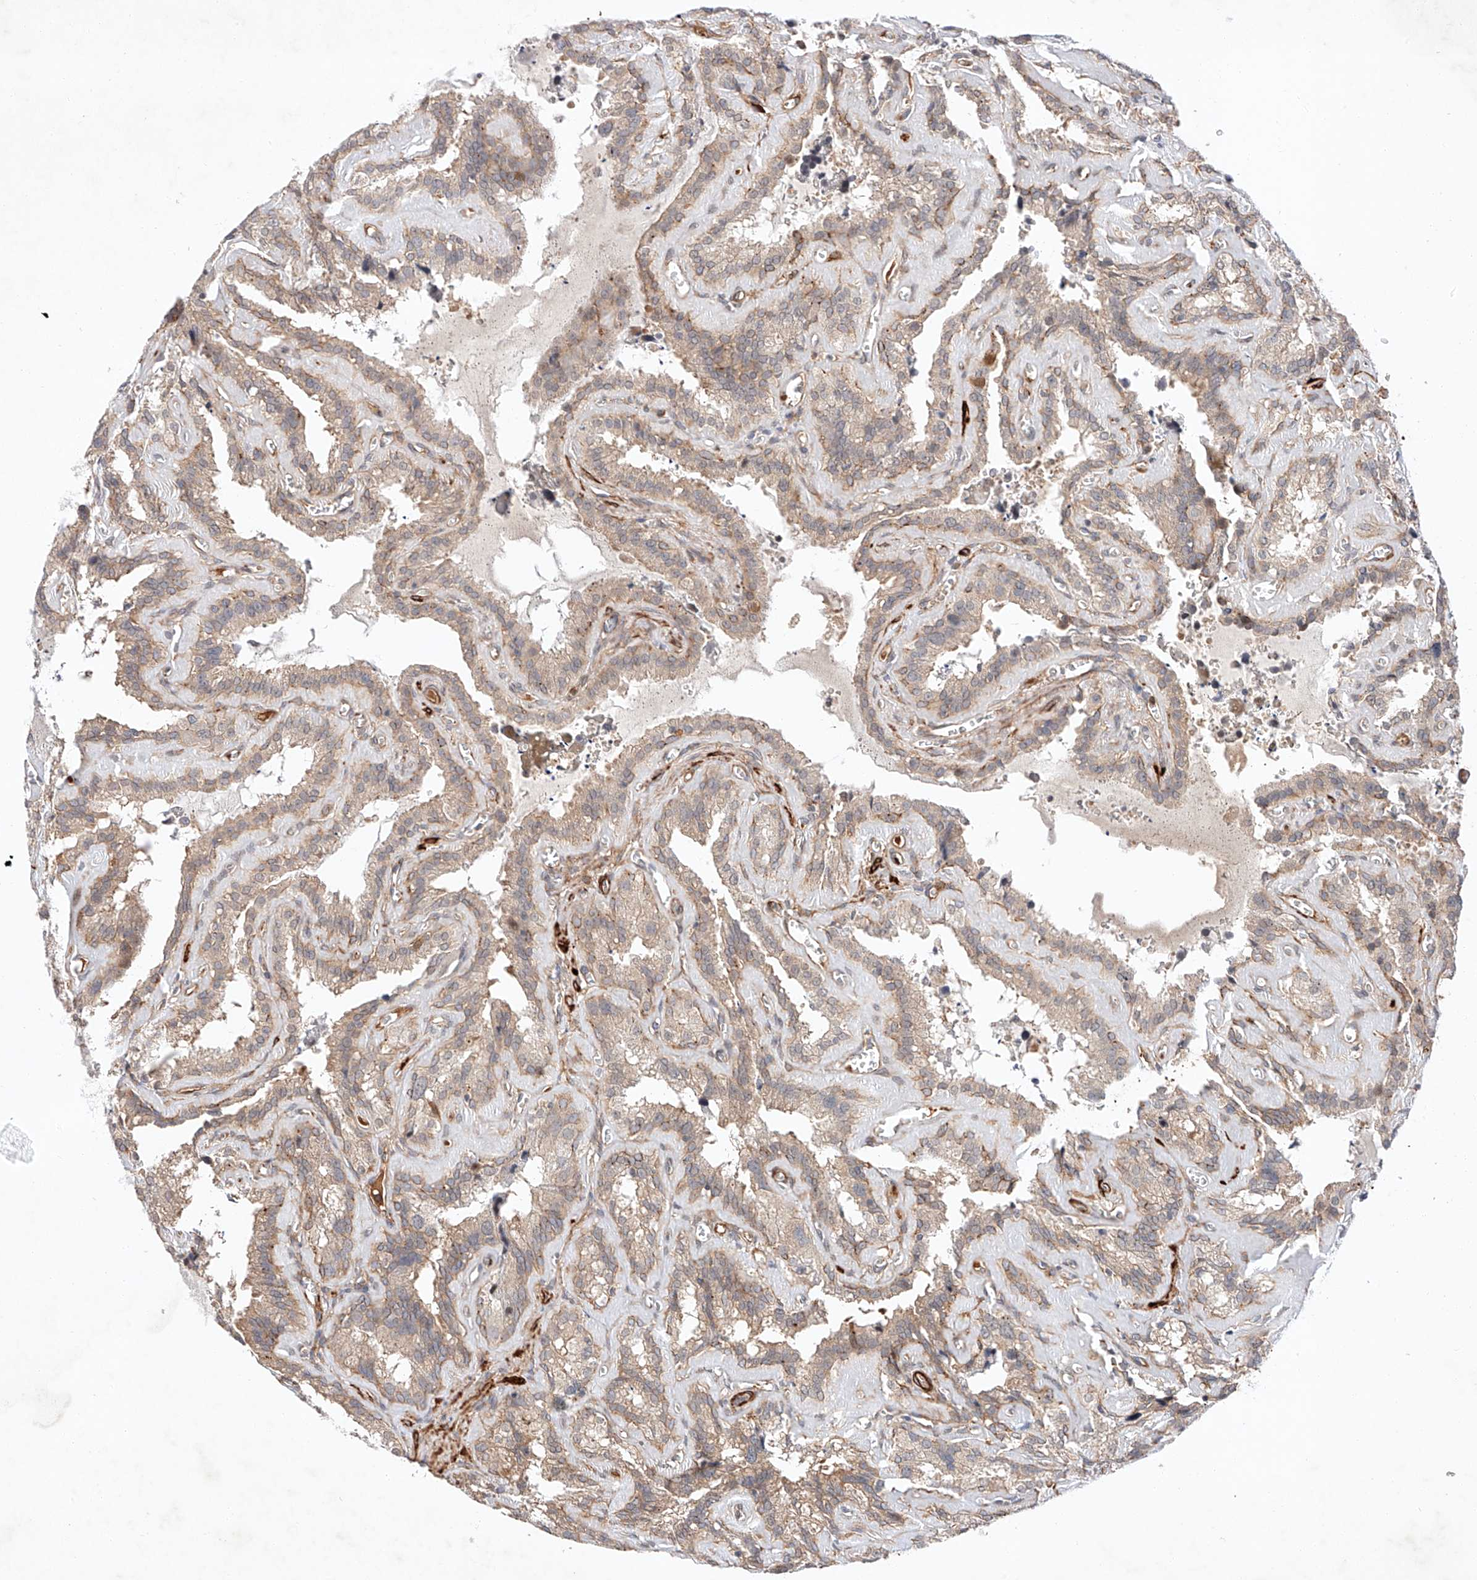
{"staining": {"intensity": "weak", "quantity": "25%-75%", "location": "cytoplasmic/membranous"}, "tissue": "seminal vesicle", "cell_type": "Glandular cells", "image_type": "normal", "snomed": [{"axis": "morphology", "description": "Normal tissue, NOS"}, {"axis": "topography", "description": "Prostate"}, {"axis": "topography", "description": "Seminal veicle"}], "caption": "Immunohistochemistry (DAB) staining of benign human seminal vesicle exhibits weak cytoplasmic/membranous protein expression in about 25%-75% of glandular cells.", "gene": "ARHGAP33", "patient": {"sex": "male", "age": 59}}